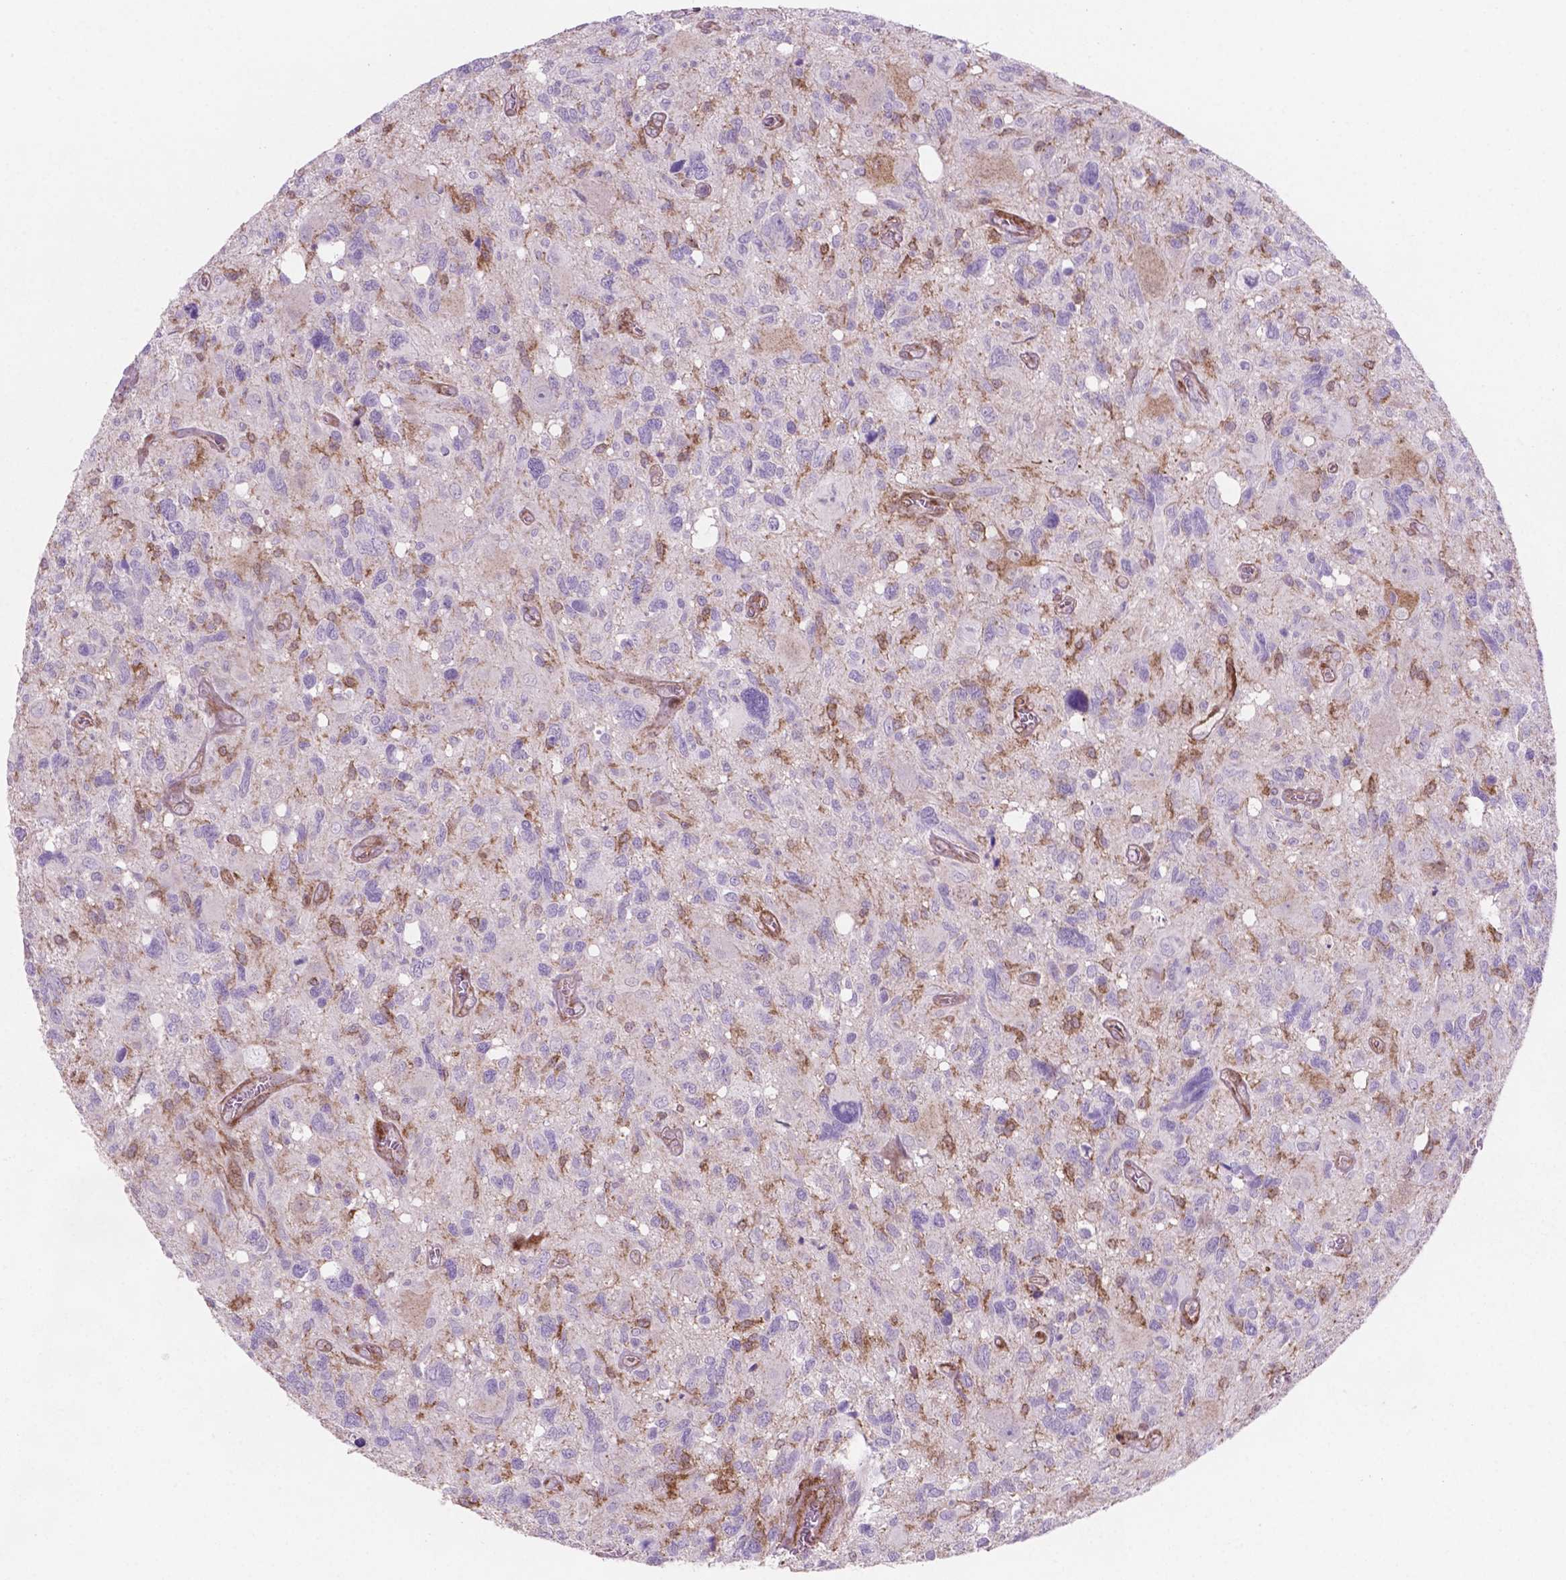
{"staining": {"intensity": "negative", "quantity": "none", "location": "none"}, "tissue": "glioma", "cell_type": "Tumor cells", "image_type": "cancer", "snomed": [{"axis": "morphology", "description": "Glioma, malignant, High grade"}, {"axis": "topography", "description": "Brain"}], "caption": "Immunohistochemical staining of human high-grade glioma (malignant) reveals no significant positivity in tumor cells.", "gene": "LDHA", "patient": {"sex": "male", "age": 49}}